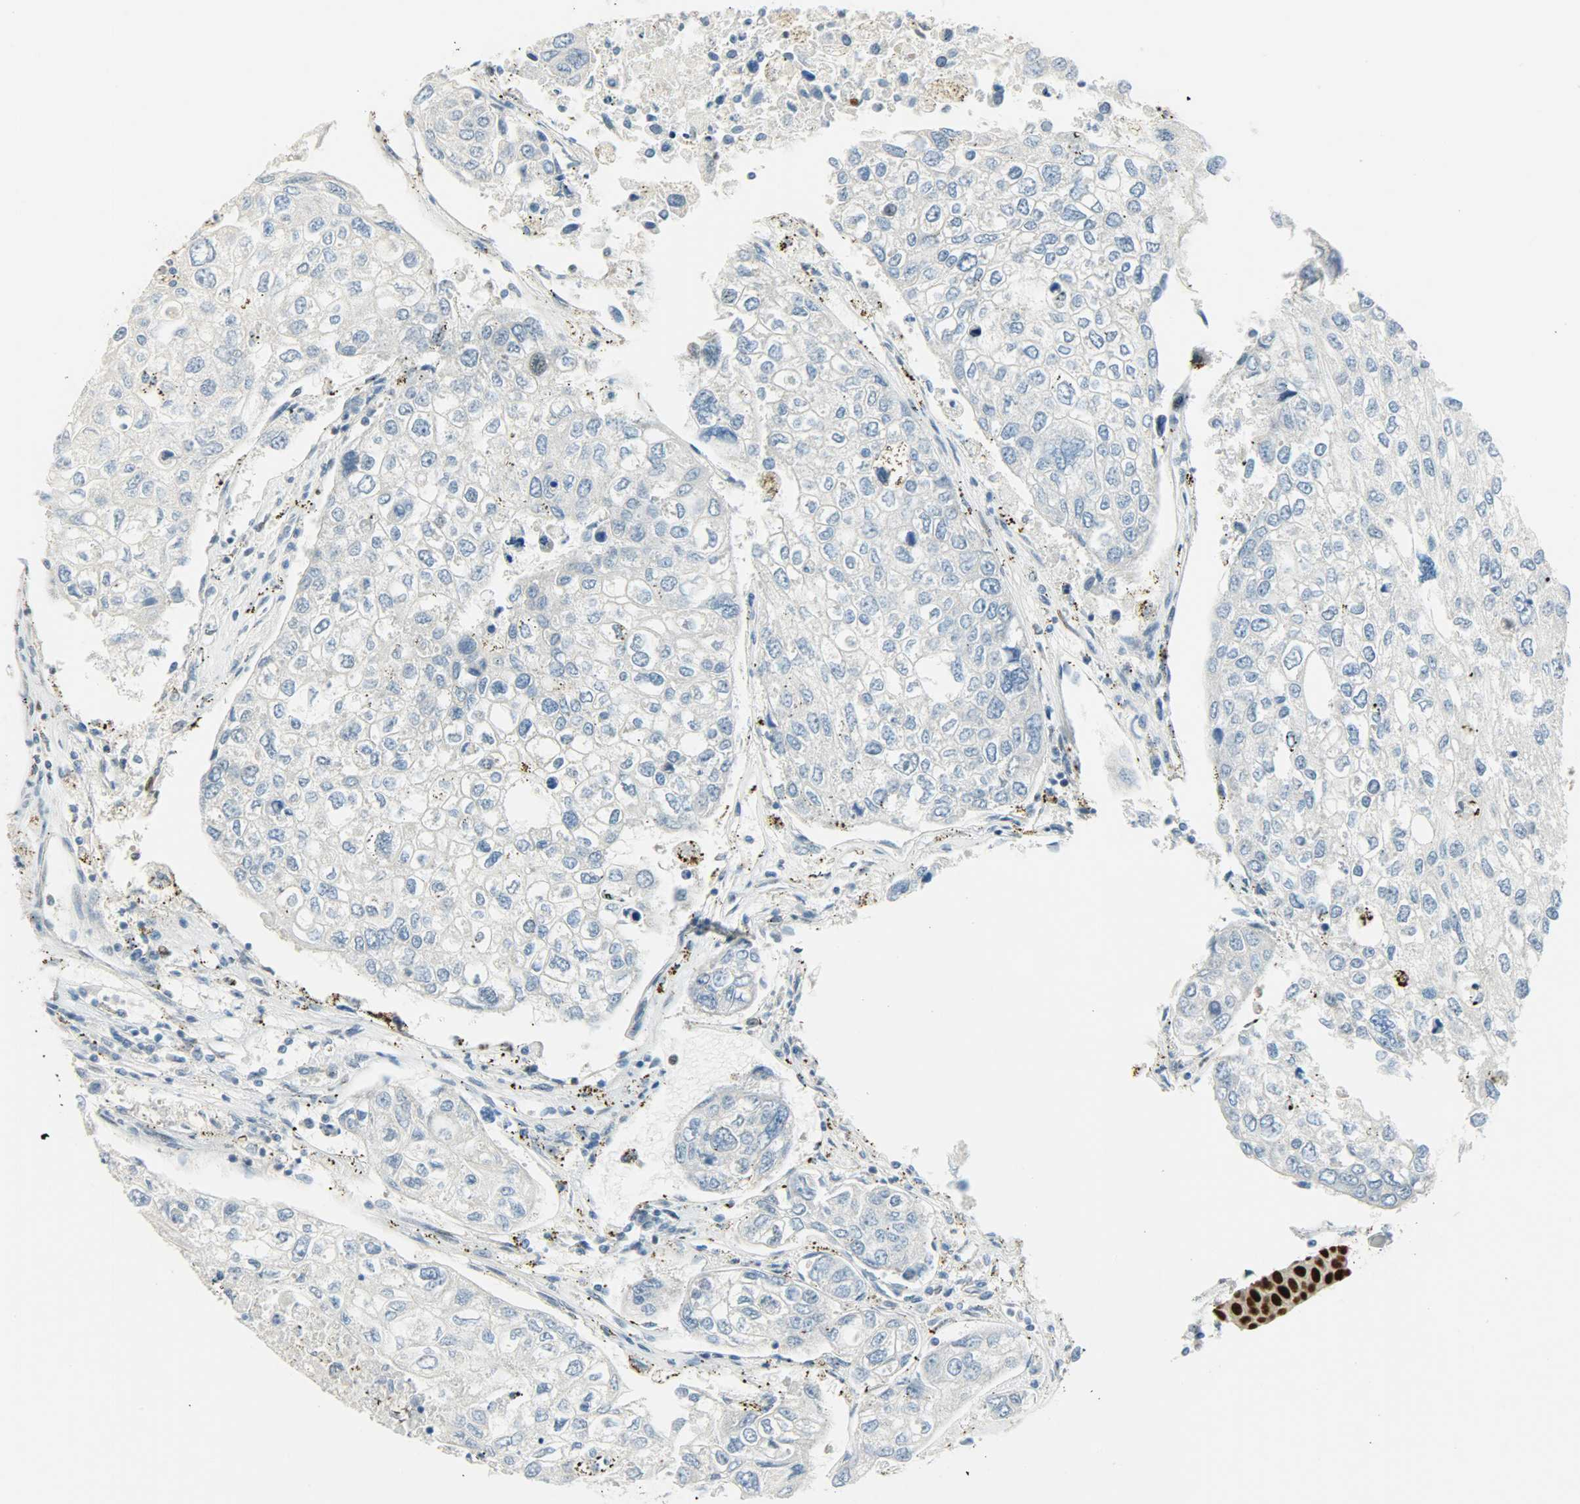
{"staining": {"intensity": "weak", "quantity": "<25%", "location": "nuclear"}, "tissue": "urothelial cancer", "cell_type": "Tumor cells", "image_type": "cancer", "snomed": [{"axis": "morphology", "description": "Urothelial carcinoma, High grade"}, {"axis": "topography", "description": "Lymph node"}, {"axis": "topography", "description": "Urinary bladder"}], "caption": "Urothelial carcinoma (high-grade) was stained to show a protein in brown. There is no significant positivity in tumor cells.", "gene": "JUNB", "patient": {"sex": "male", "age": 51}}